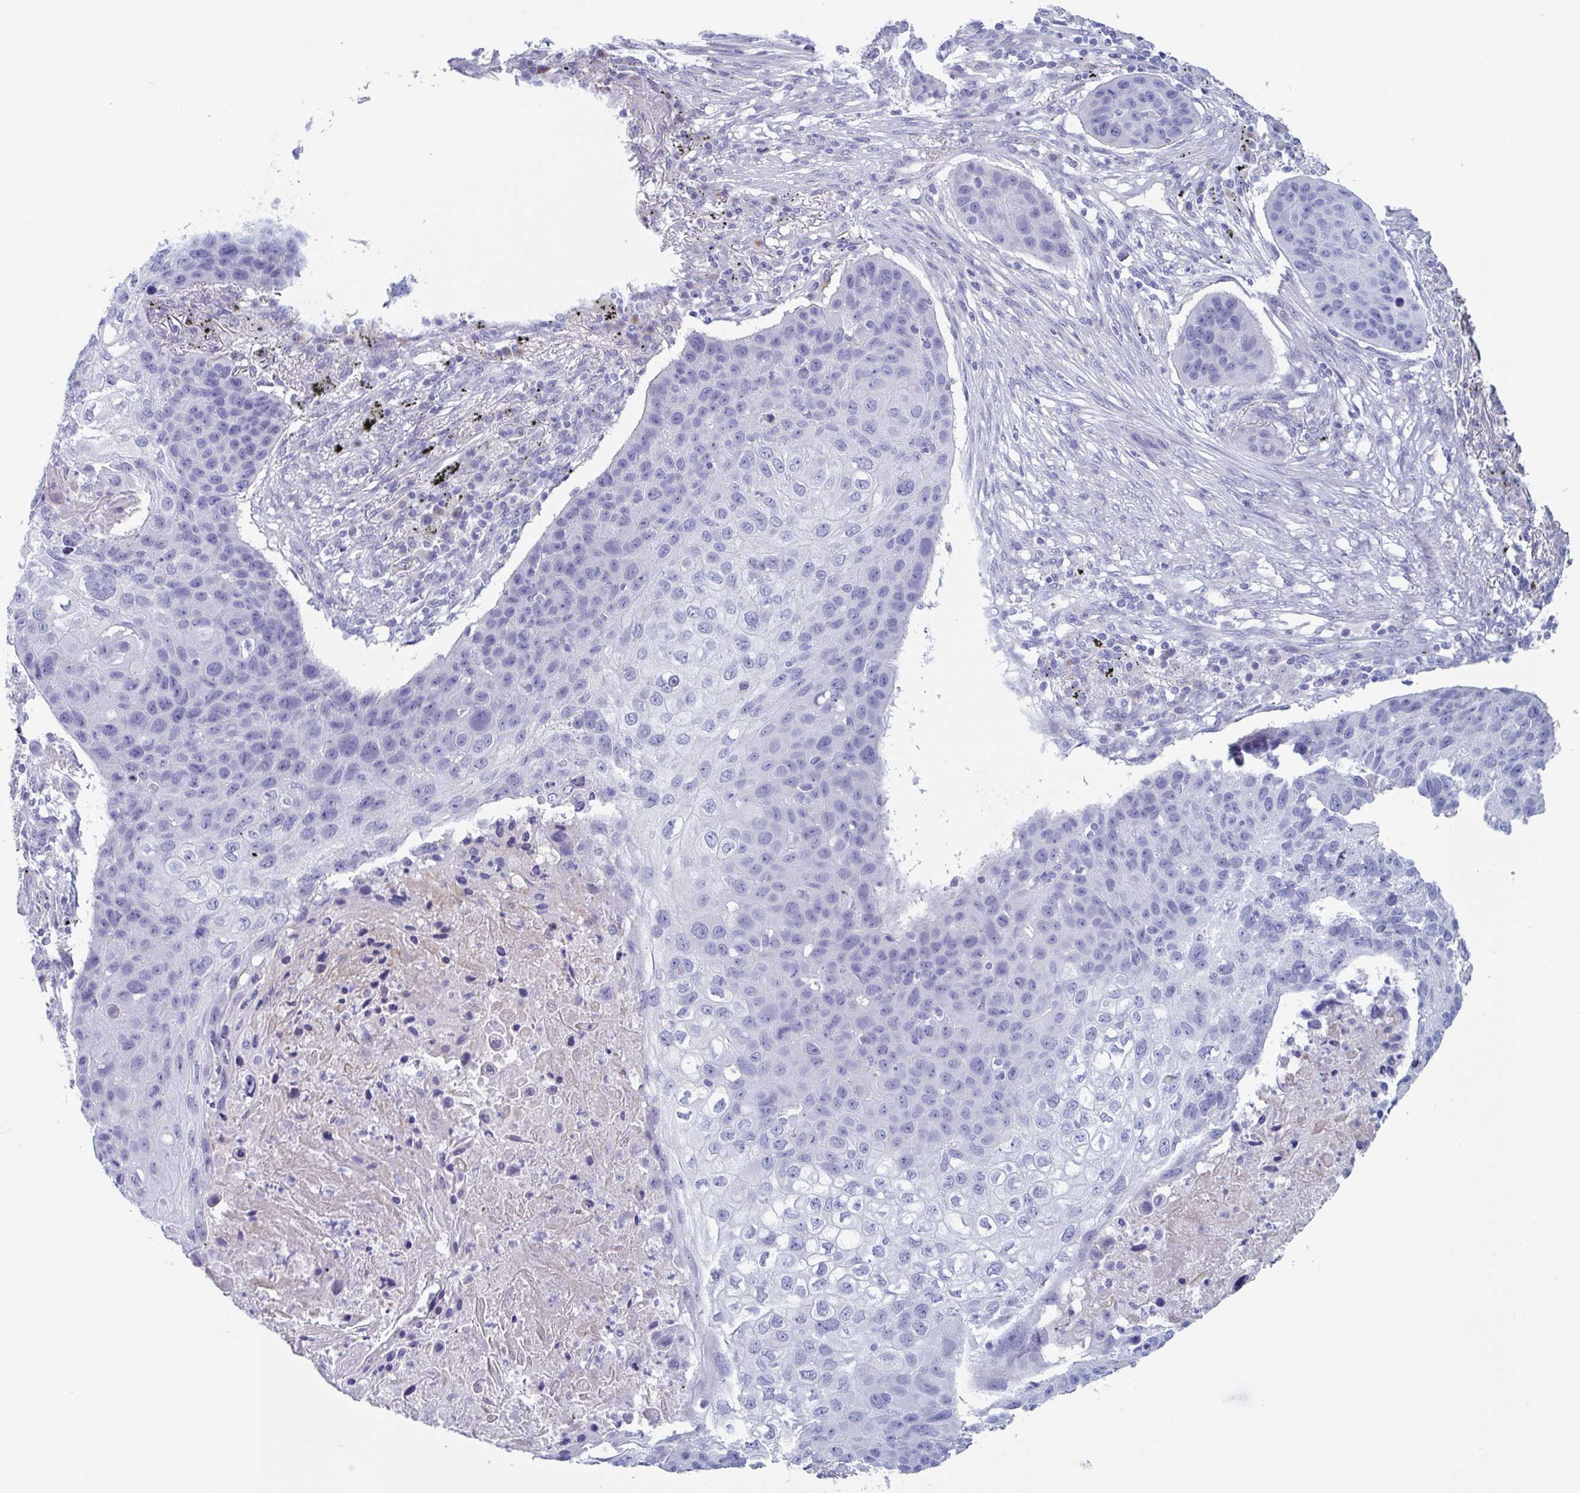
{"staining": {"intensity": "negative", "quantity": "none", "location": "none"}, "tissue": "lung cancer", "cell_type": "Tumor cells", "image_type": "cancer", "snomed": [{"axis": "morphology", "description": "Squamous cell carcinoma, NOS"}, {"axis": "topography", "description": "Lung"}], "caption": "Immunohistochemistry (IHC) micrograph of neoplastic tissue: human lung cancer (squamous cell carcinoma) stained with DAB exhibits no significant protein expression in tumor cells.", "gene": "NT5C3B", "patient": {"sex": "female", "age": 63}}